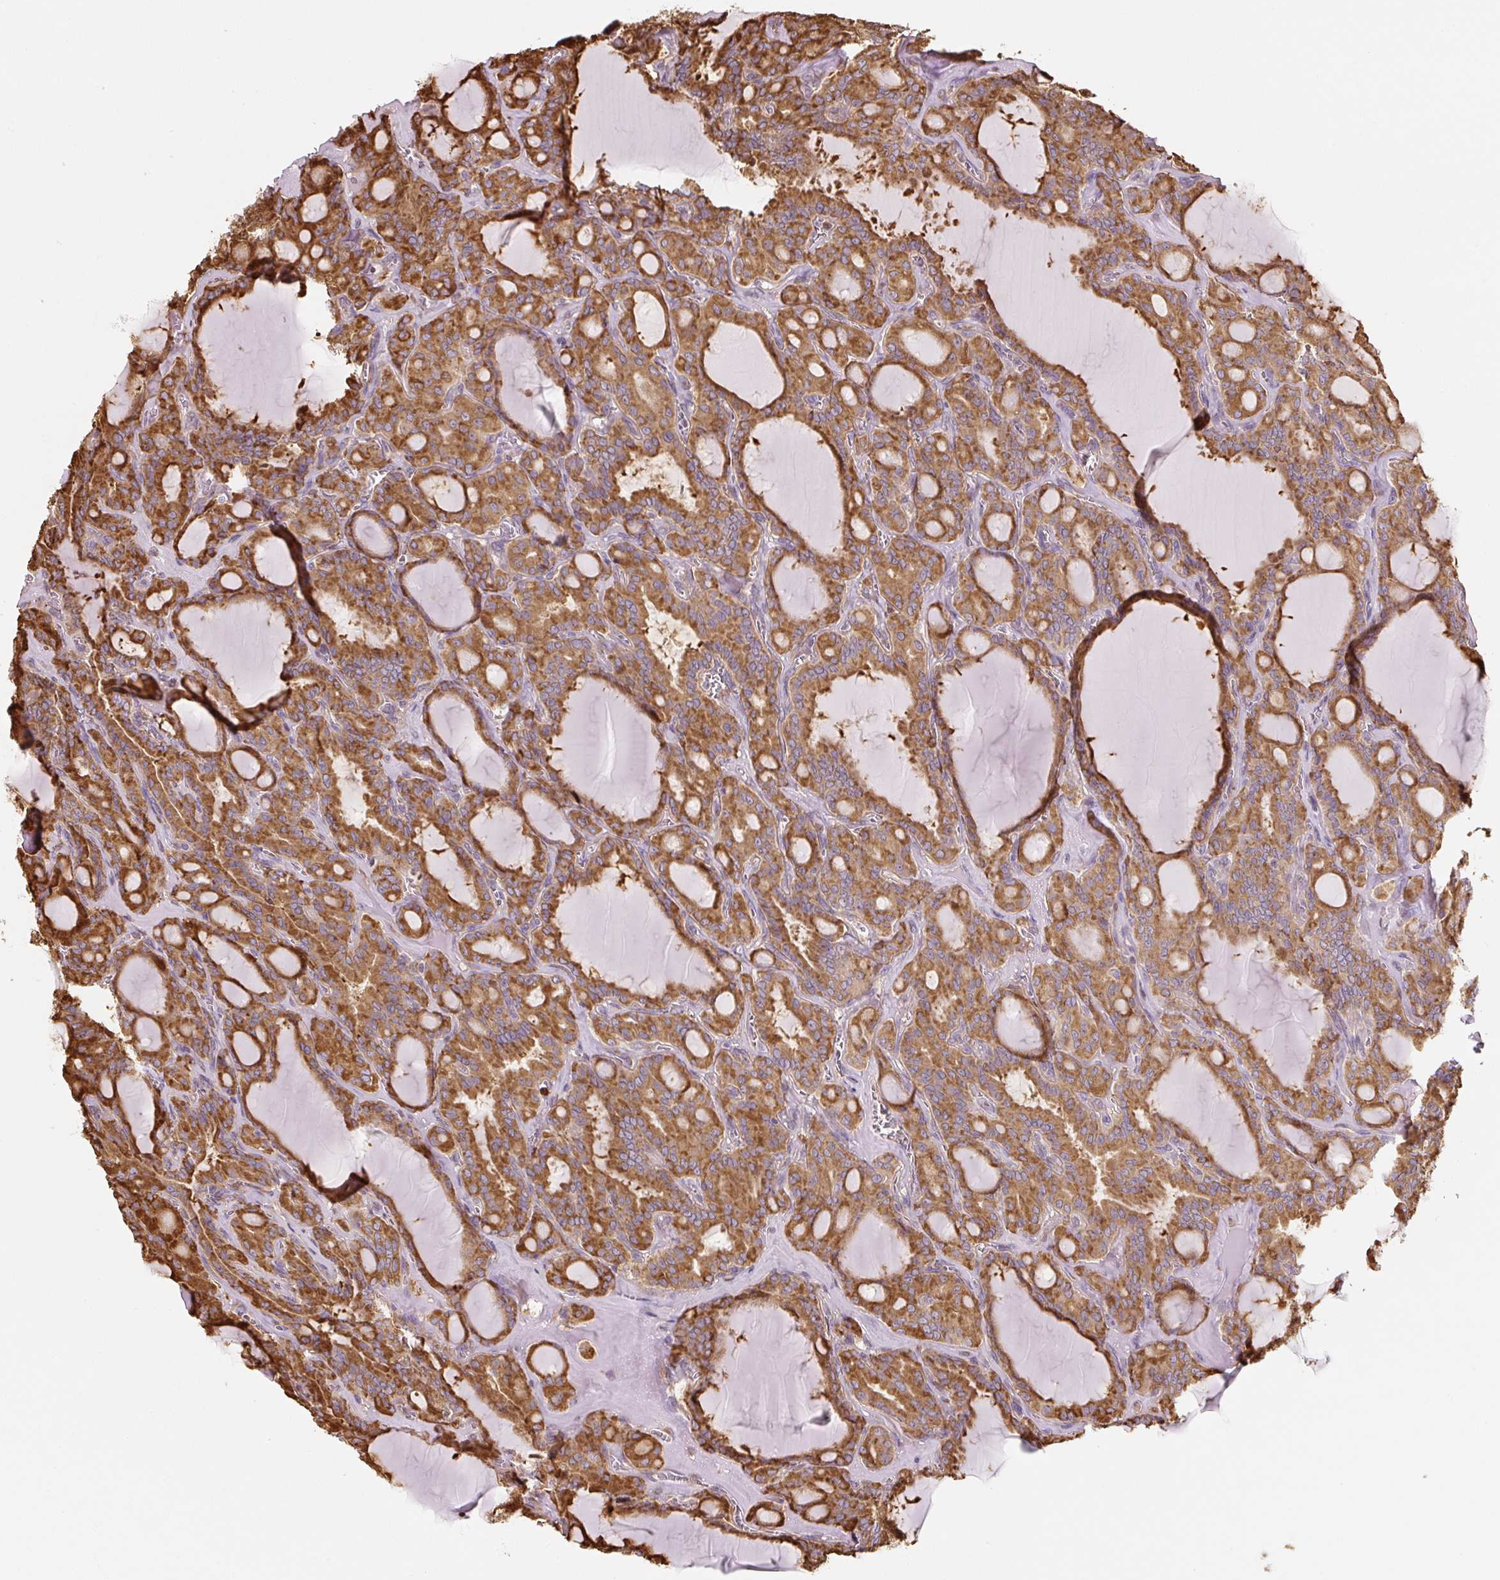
{"staining": {"intensity": "strong", "quantity": ">75%", "location": "cytoplasmic/membranous"}, "tissue": "thyroid cancer", "cell_type": "Tumor cells", "image_type": "cancer", "snomed": [{"axis": "morphology", "description": "Papillary adenocarcinoma, NOS"}, {"axis": "topography", "description": "Thyroid gland"}], "caption": "Tumor cells exhibit strong cytoplasmic/membranous staining in about >75% of cells in papillary adenocarcinoma (thyroid).", "gene": "RASA1", "patient": {"sex": "male", "age": 87}}